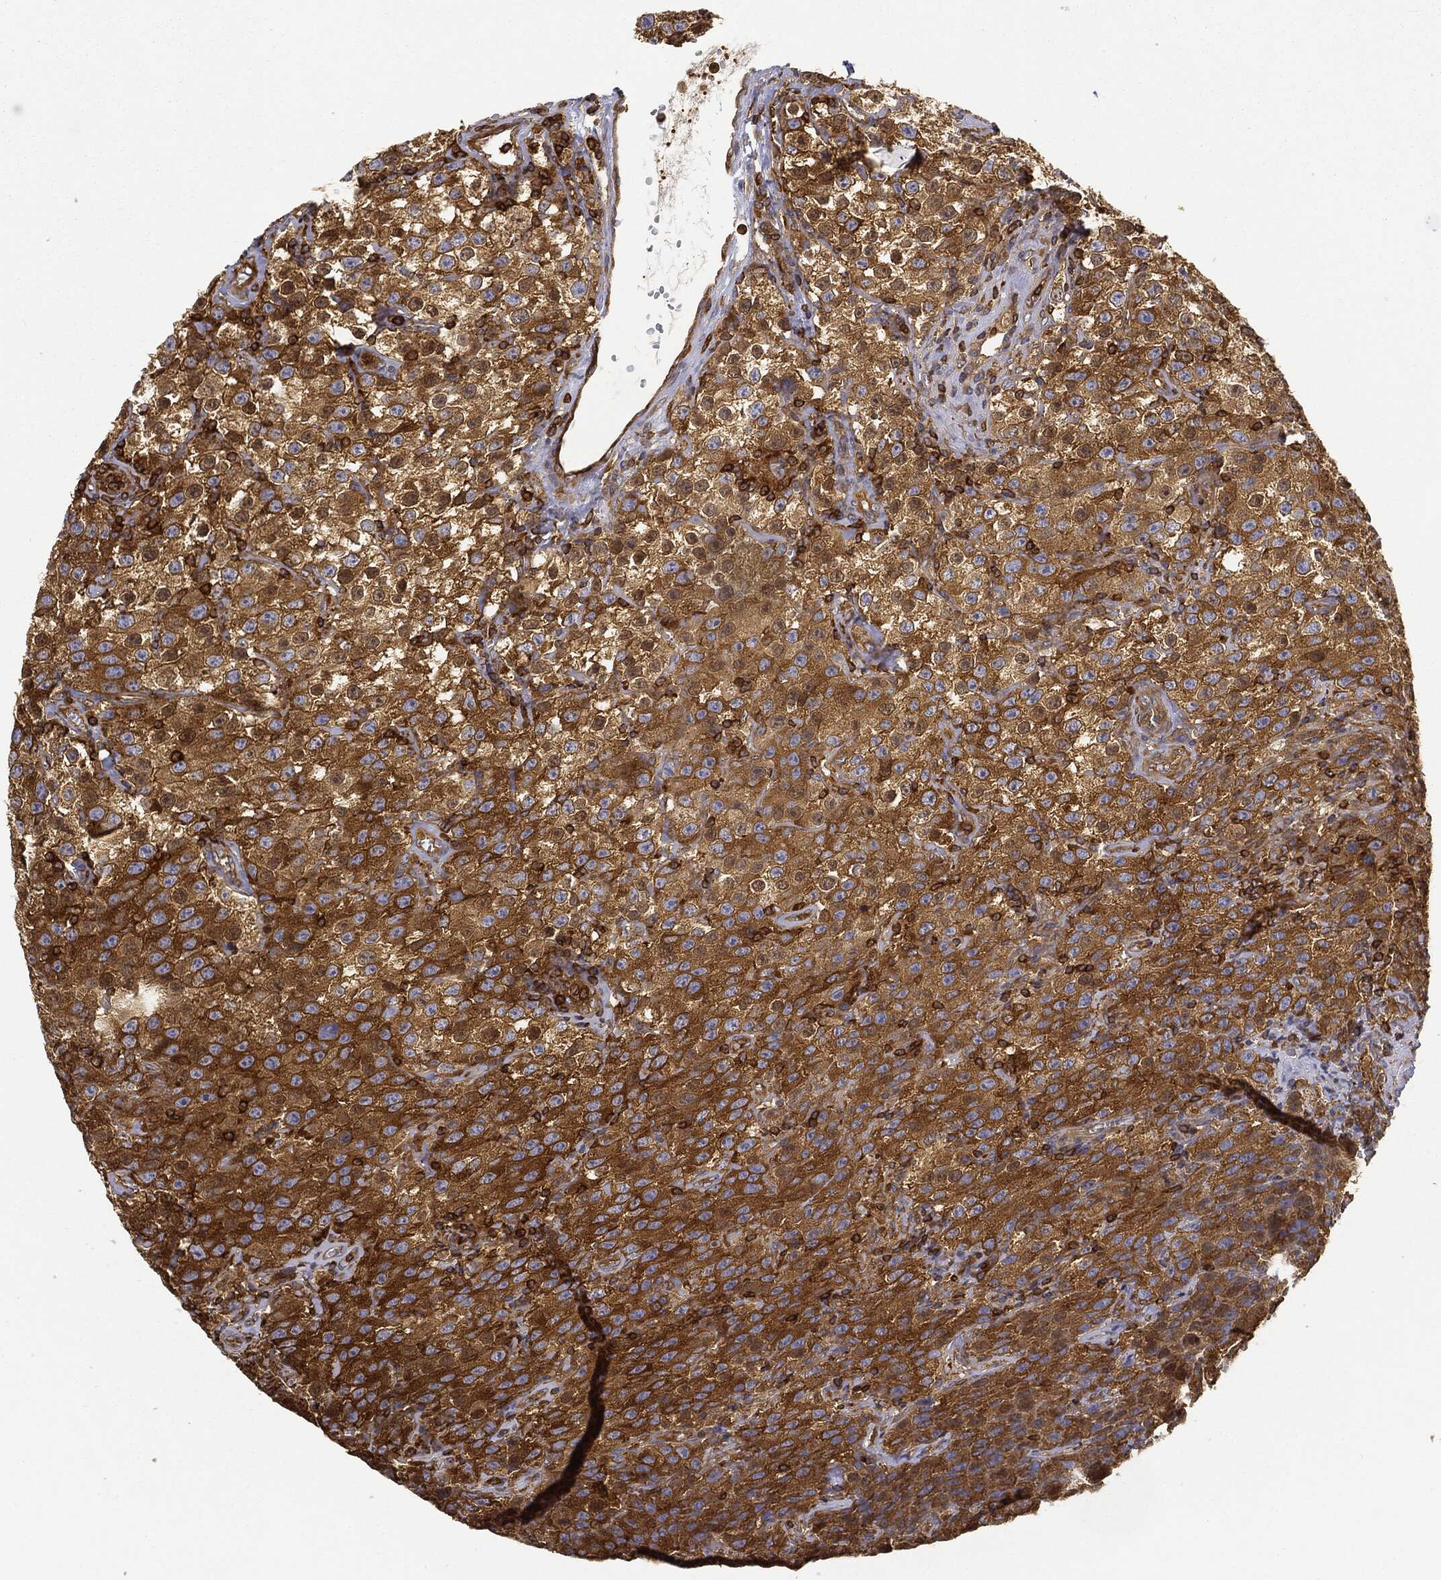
{"staining": {"intensity": "strong", "quantity": "25%-75%", "location": "cytoplasmic/membranous"}, "tissue": "testis cancer", "cell_type": "Tumor cells", "image_type": "cancer", "snomed": [{"axis": "morphology", "description": "Seminoma, NOS"}, {"axis": "topography", "description": "Testis"}], "caption": "Testis seminoma stained with a brown dye shows strong cytoplasmic/membranous positive staining in about 25%-75% of tumor cells.", "gene": "WDR1", "patient": {"sex": "male", "age": 52}}